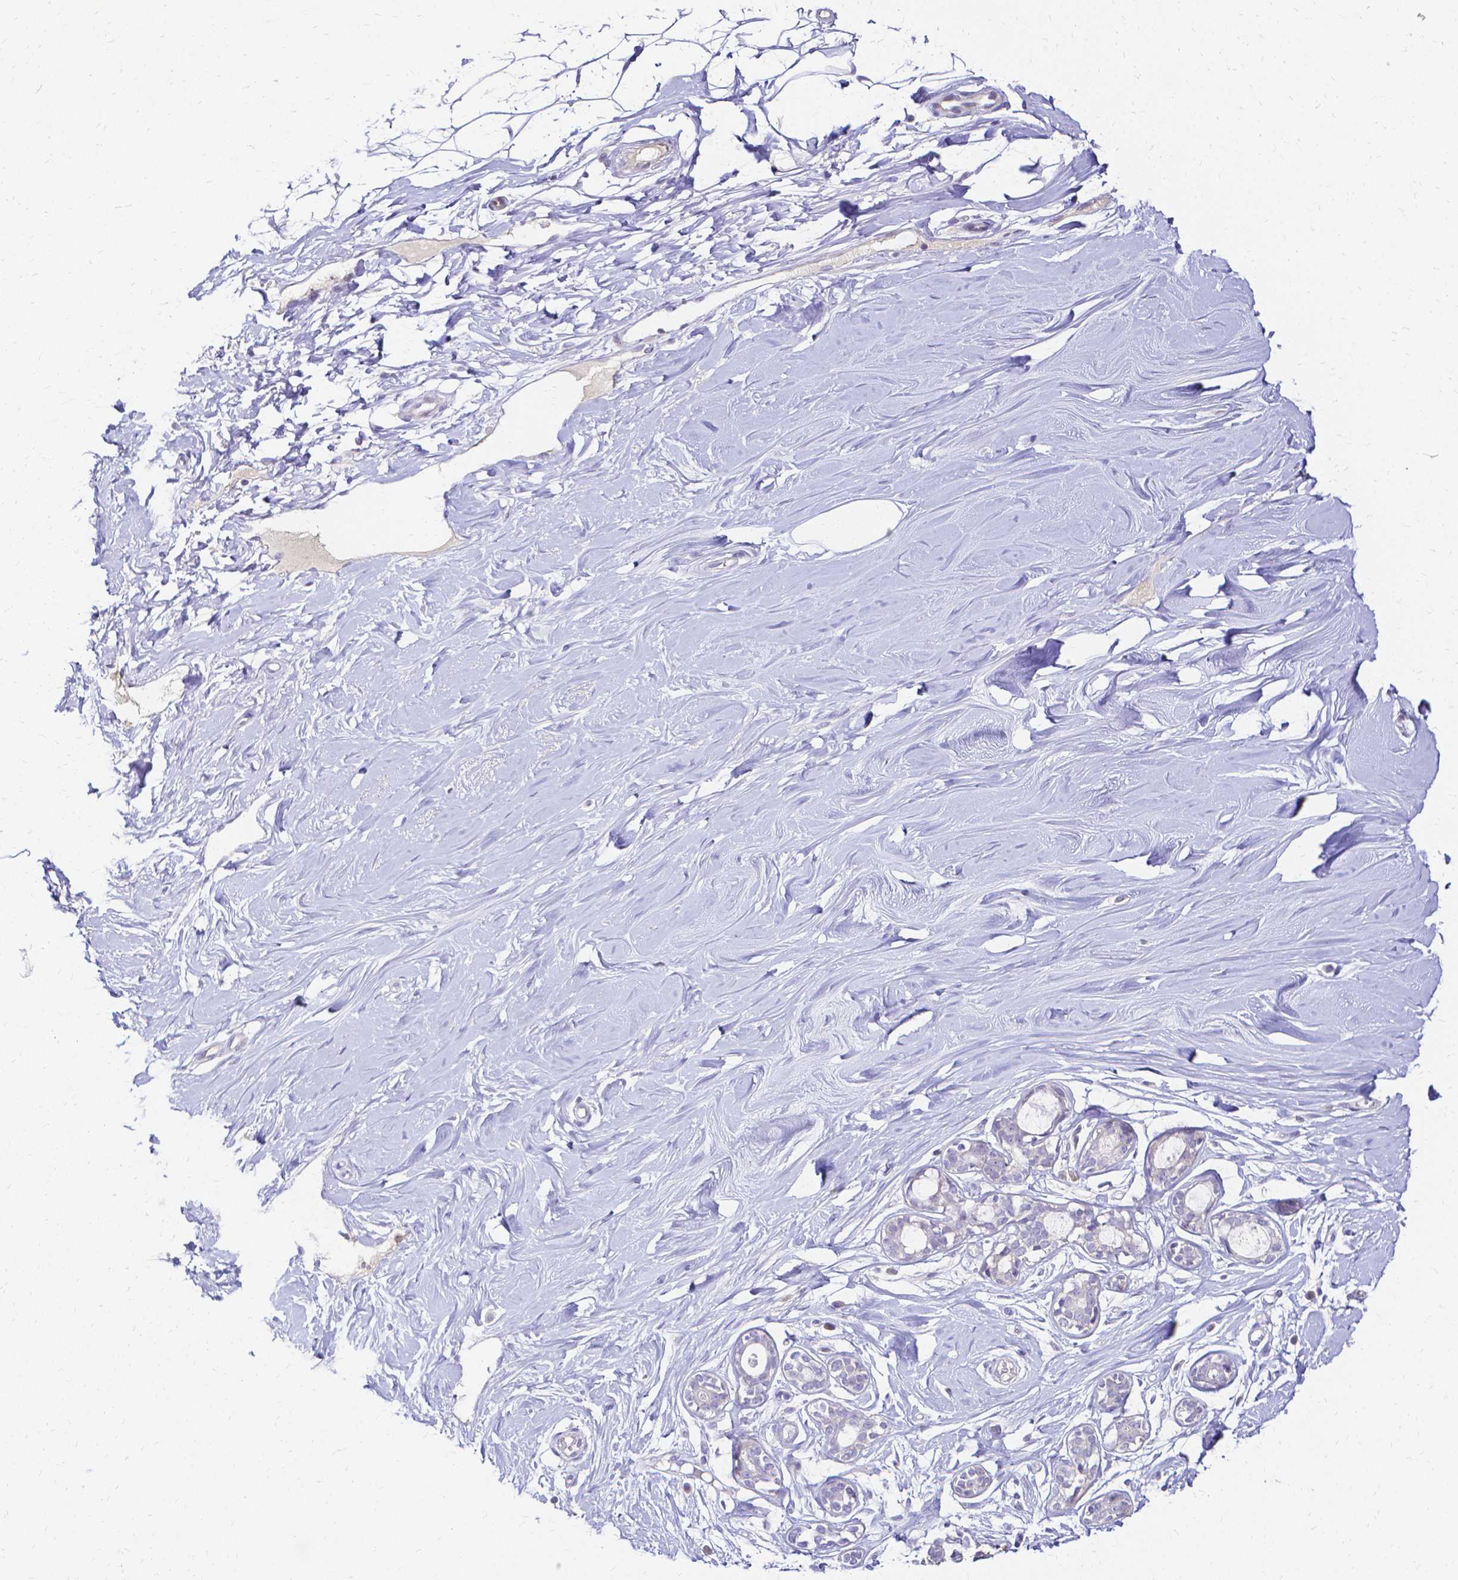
{"staining": {"intensity": "negative", "quantity": "none", "location": "none"}, "tissue": "breast", "cell_type": "Adipocytes", "image_type": "normal", "snomed": [{"axis": "morphology", "description": "Normal tissue, NOS"}, {"axis": "topography", "description": "Breast"}], "caption": "Immunohistochemical staining of normal breast displays no significant positivity in adipocytes.", "gene": "CCNB1", "patient": {"sex": "female", "age": 27}}